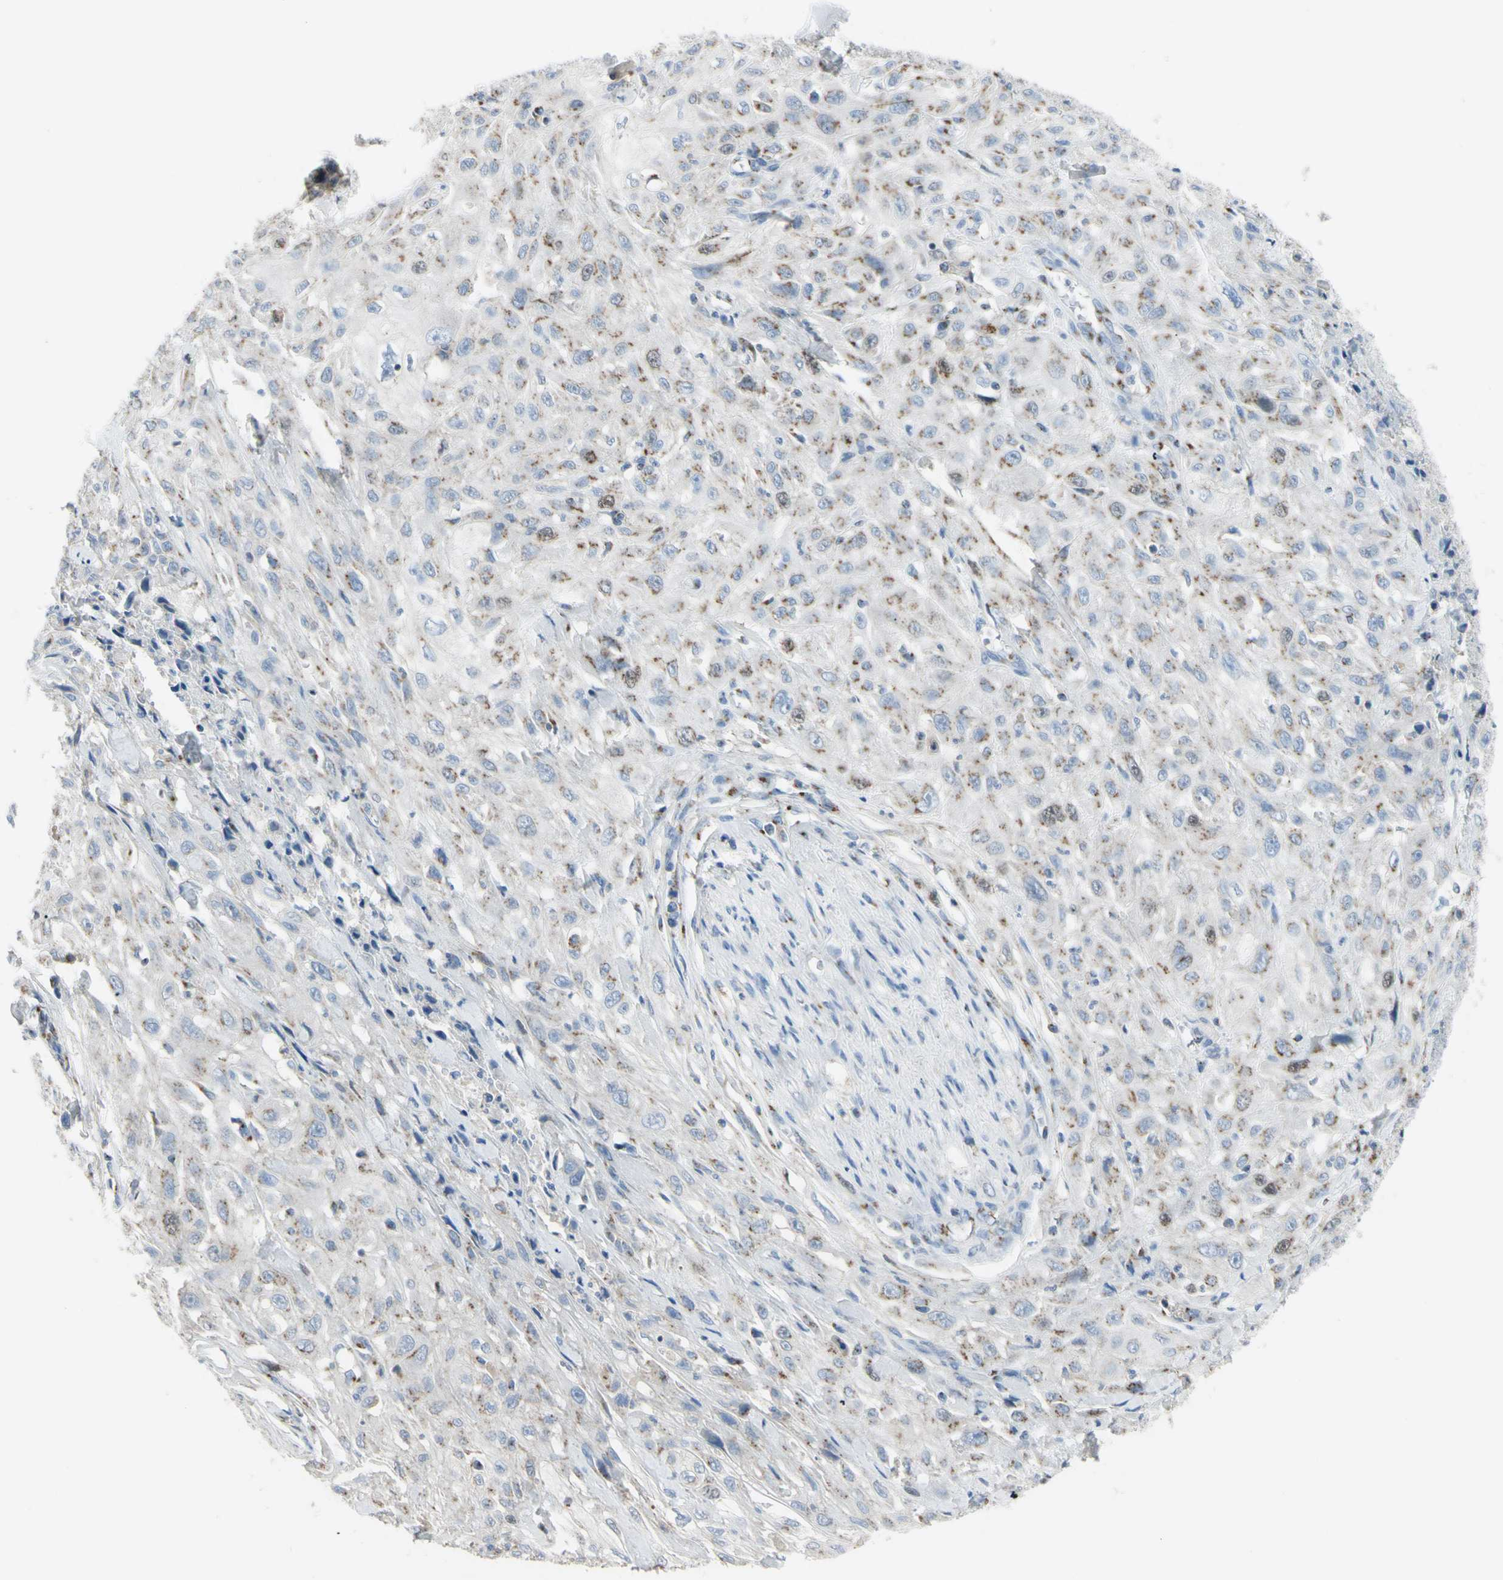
{"staining": {"intensity": "moderate", "quantity": "<25%", "location": "cytoplasmic/membranous"}, "tissue": "skin cancer", "cell_type": "Tumor cells", "image_type": "cancer", "snomed": [{"axis": "morphology", "description": "Squamous cell carcinoma, NOS"}, {"axis": "morphology", "description": "Squamous cell carcinoma, metastatic, NOS"}, {"axis": "topography", "description": "Skin"}, {"axis": "topography", "description": "Lymph node"}], "caption": "Squamous cell carcinoma (skin) stained for a protein (brown) reveals moderate cytoplasmic/membranous positive expression in about <25% of tumor cells.", "gene": "B4GALT3", "patient": {"sex": "male", "age": 75}}